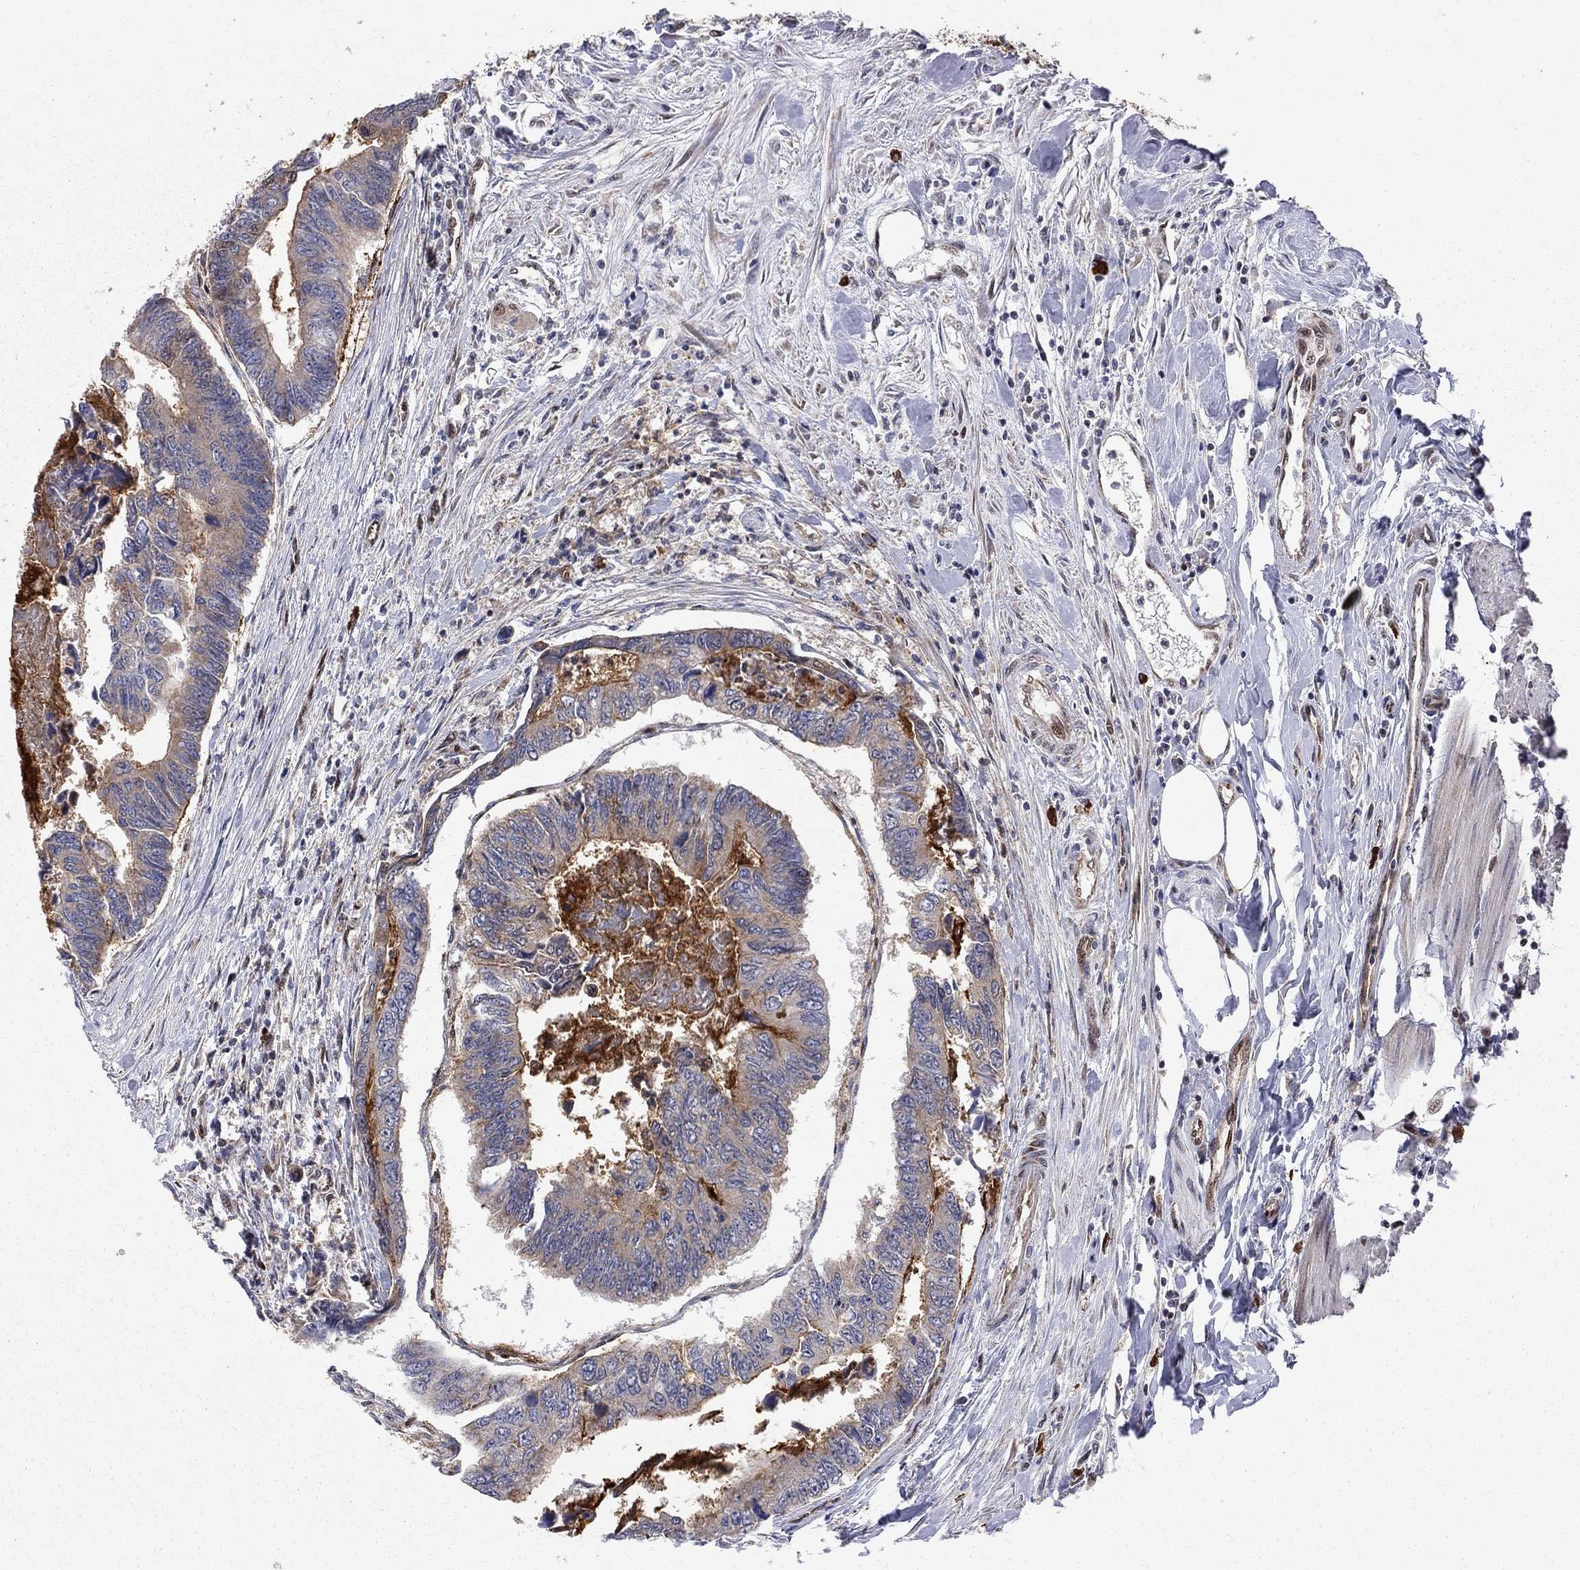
{"staining": {"intensity": "negative", "quantity": "none", "location": "none"}, "tissue": "colorectal cancer", "cell_type": "Tumor cells", "image_type": "cancer", "snomed": [{"axis": "morphology", "description": "Adenocarcinoma, NOS"}, {"axis": "topography", "description": "Colon"}], "caption": "Immunohistochemistry (IHC) histopathology image of colorectal cancer (adenocarcinoma) stained for a protein (brown), which demonstrates no staining in tumor cells.", "gene": "ELOB", "patient": {"sex": "female", "age": 65}}